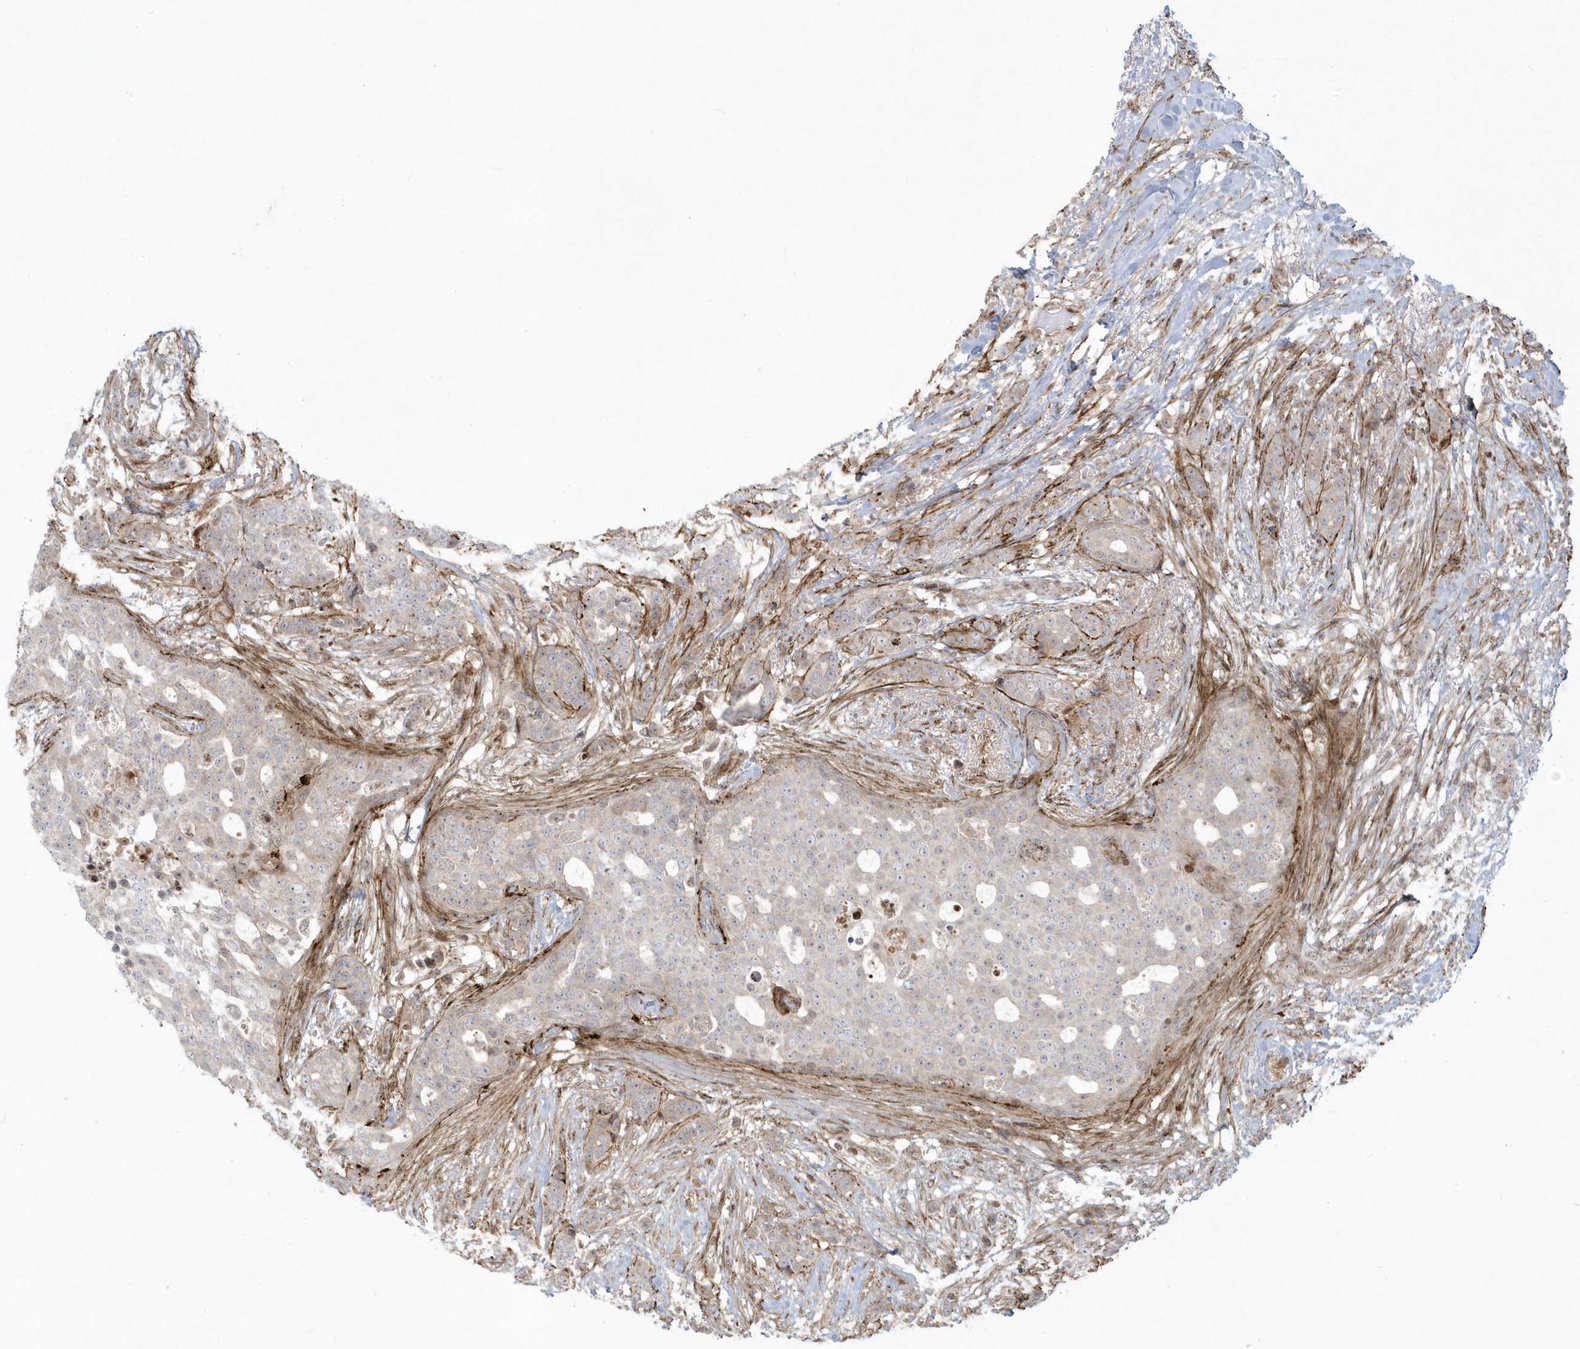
{"staining": {"intensity": "negative", "quantity": "none", "location": "none"}, "tissue": "breast cancer", "cell_type": "Tumor cells", "image_type": "cancer", "snomed": [{"axis": "morphology", "description": "Lobular carcinoma"}, {"axis": "topography", "description": "Breast"}], "caption": "DAB immunohistochemical staining of human breast cancer reveals no significant positivity in tumor cells.", "gene": "MASP2", "patient": {"sex": "female", "age": 51}}